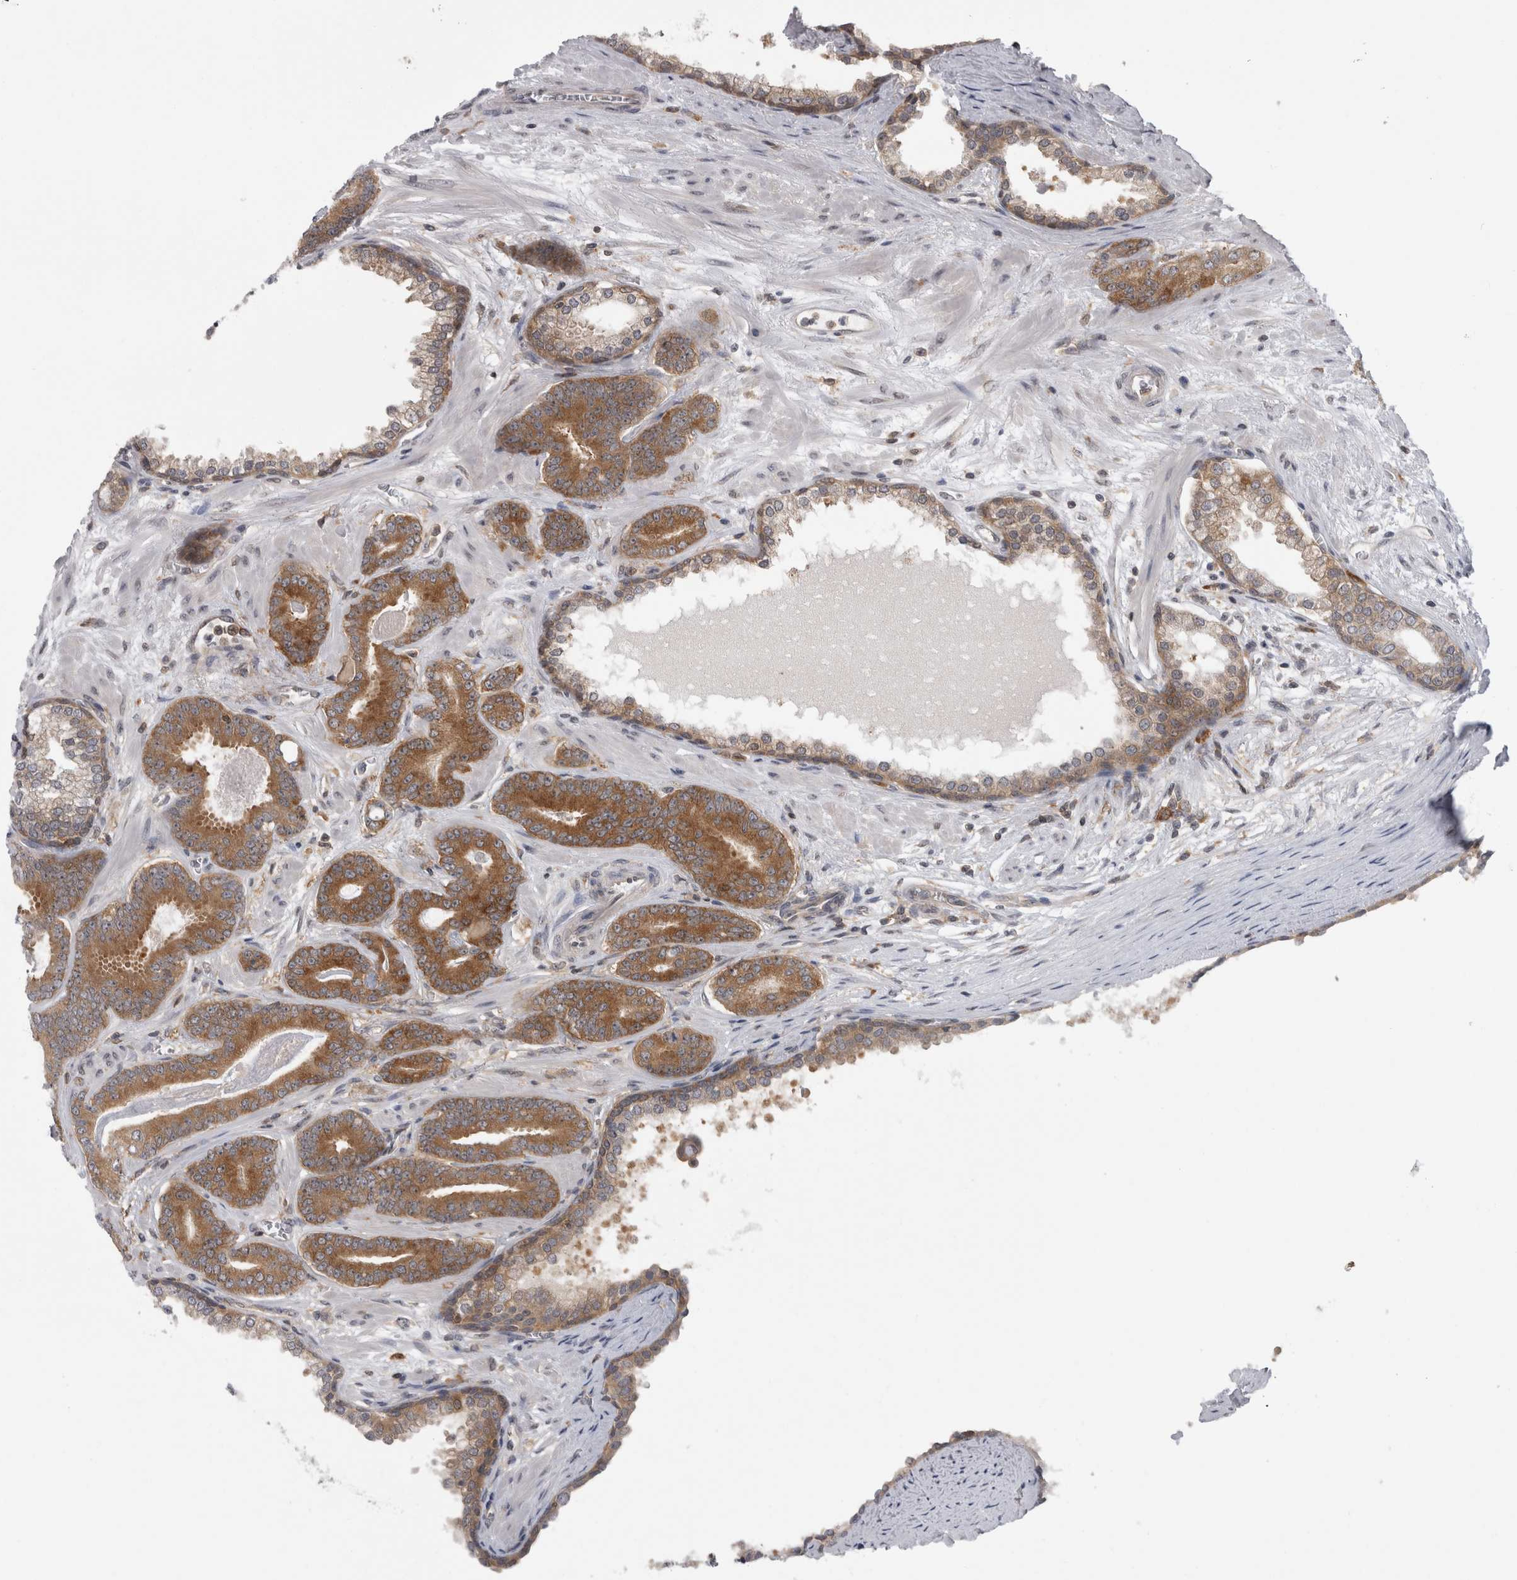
{"staining": {"intensity": "strong", "quantity": ">75%", "location": "cytoplasmic/membranous"}, "tissue": "prostate cancer", "cell_type": "Tumor cells", "image_type": "cancer", "snomed": [{"axis": "morphology", "description": "Adenocarcinoma, Low grade"}, {"axis": "topography", "description": "Prostate"}], "caption": "The histopathology image displays a brown stain indicating the presence of a protein in the cytoplasmic/membranous of tumor cells in prostate adenocarcinoma (low-grade).", "gene": "CACYBP", "patient": {"sex": "male", "age": 62}}